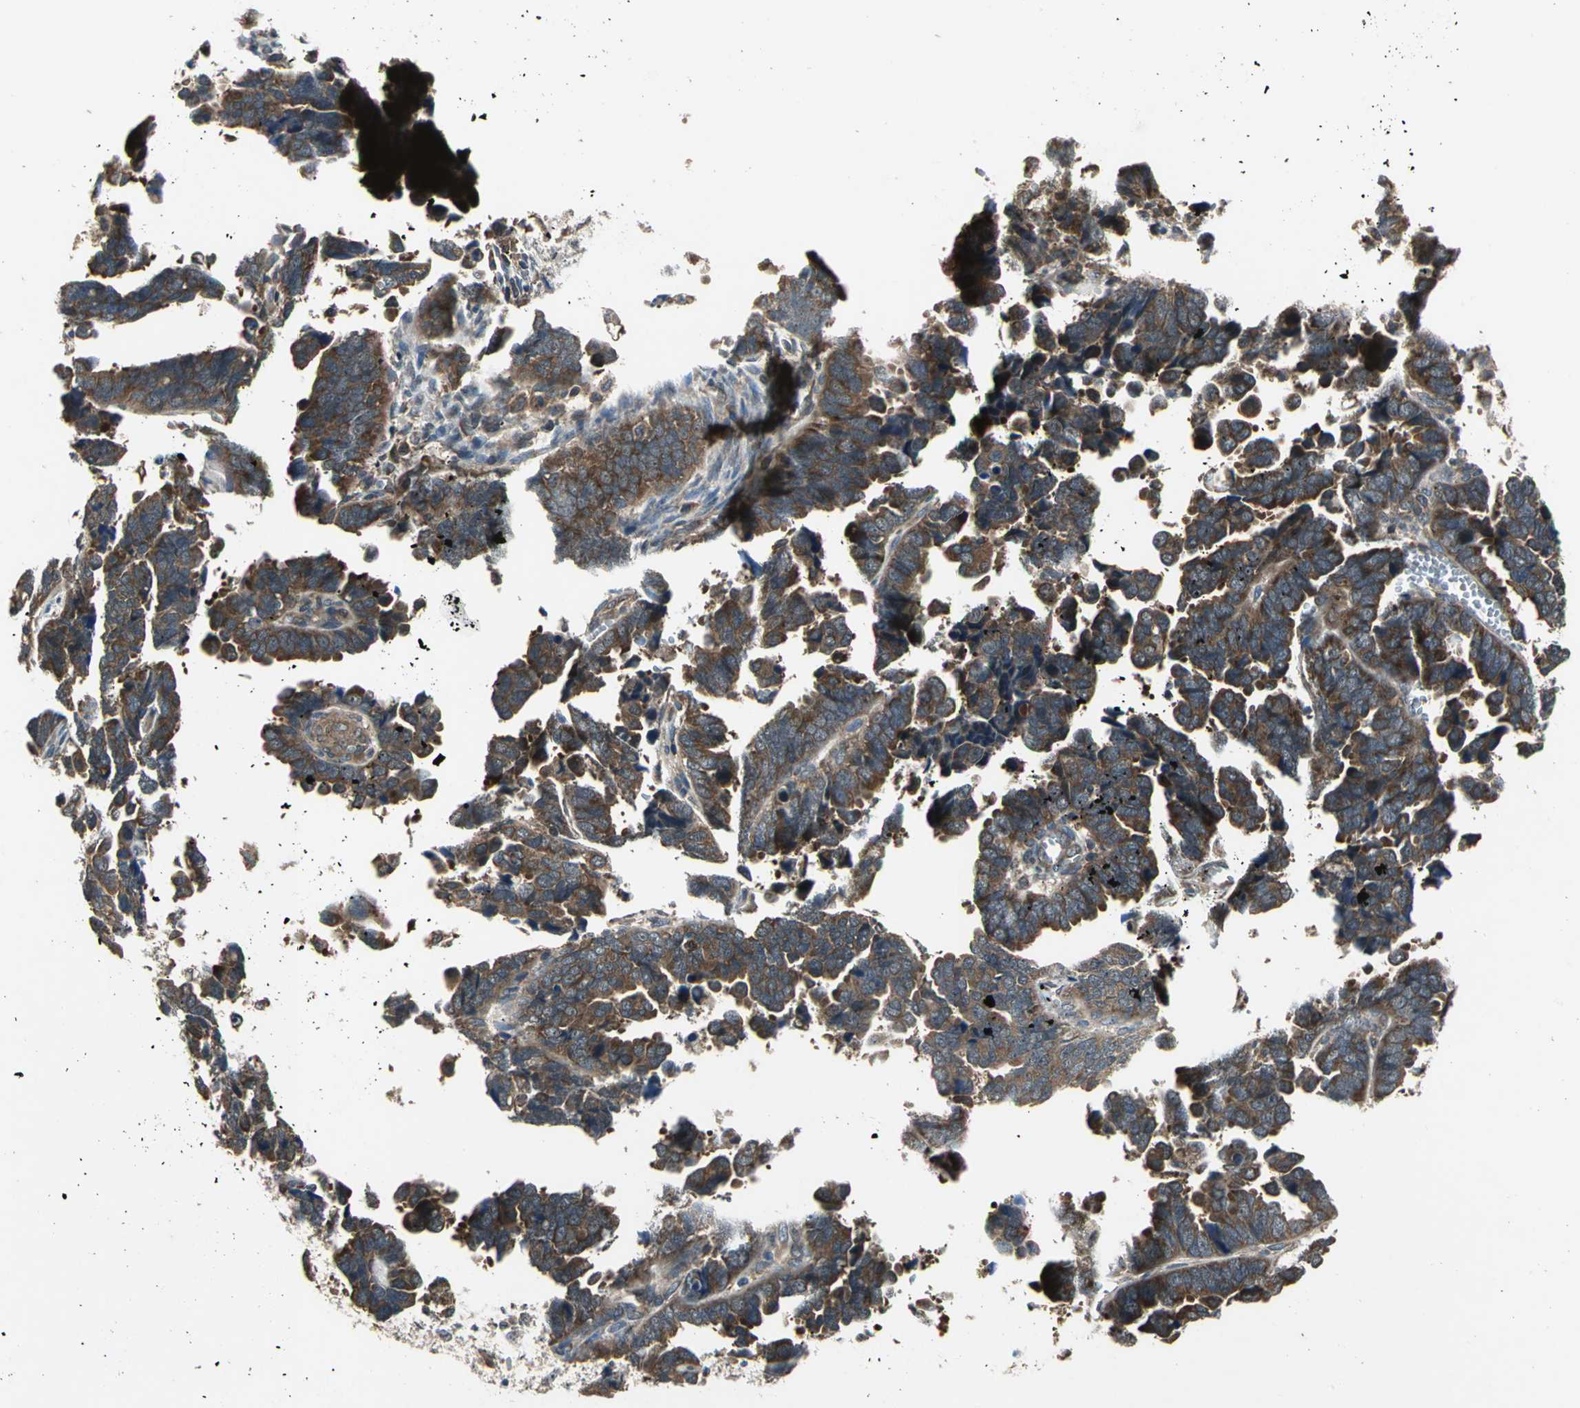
{"staining": {"intensity": "strong", "quantity": ">75%", "location": "cytoplasmic/membranous"}, "tissue": "endometrial cancer", "cell_type": "Tumor cells", "image_type": "cancer", "snomed": [{"axis": "morphology", "description": "Adenocarcinoma, NOS"}, {"axis": "topography", "description": "Endometrium"}], "caption": "Adenocarcinoma (endometrial) stained for a protein displays strong cytoplasmic/membranous positivity in tumor cells. (brown staining indicates protein expression, while blue staining denotes nuclei).", "gene": "EIF2B2", "patient": {"sex": "female", "age": 75}}